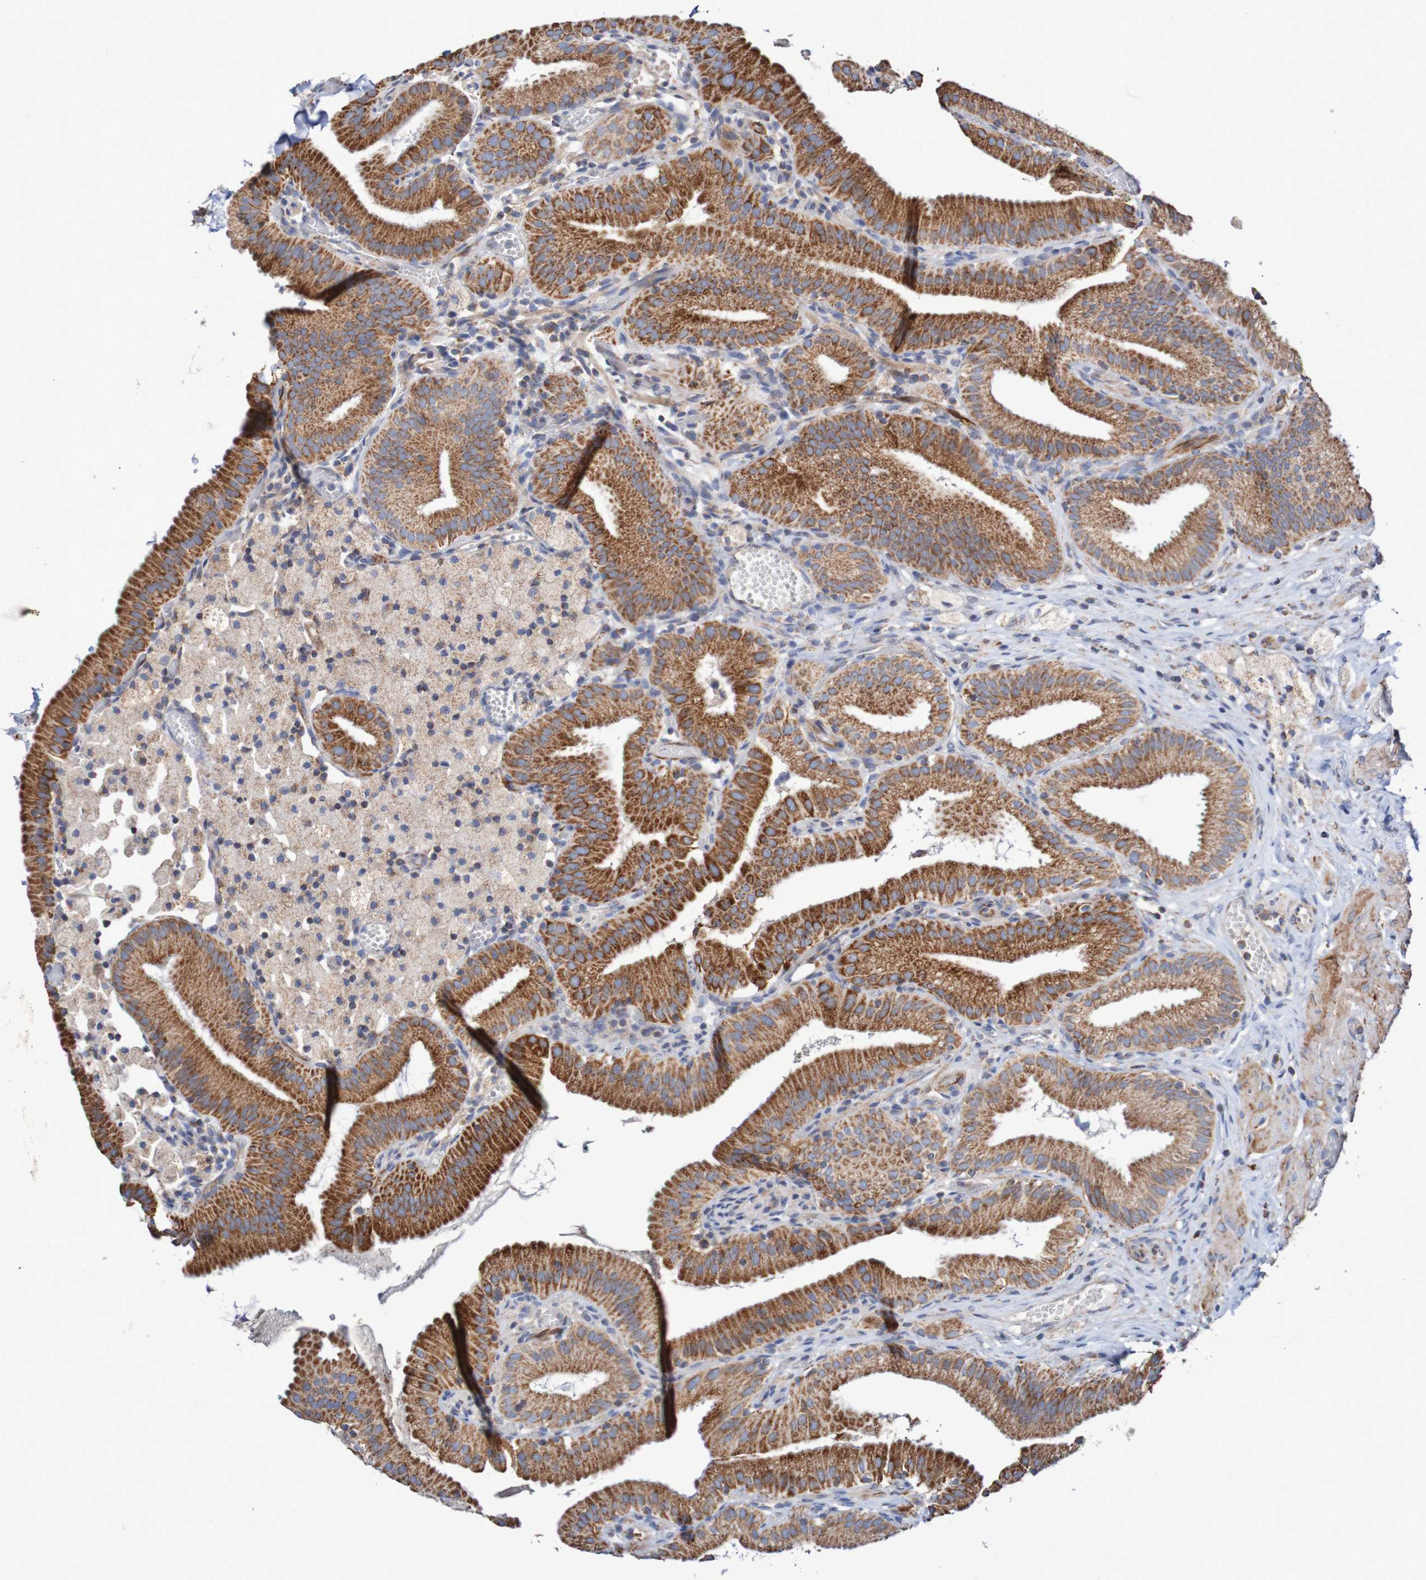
{"staining": {"intensity": "strong", "quantity": ">75%", "location": "cytoplasmic/membranous"}, "tissue": "gallbladder", "cell_type": "Glandular cells", "image_type": "normal", "snomed": [{"axis": "morphology", "description": "Normal tissue, NOS"}, {"axis": "topography", "description": "Gallbladder"}], "caption": "Immunohistochemistry (IHC) micrograph of normal gallbladder: human gallbladder stained using IHC exhibits high levels of strong protein expression localized specifically in the cytoplasmic/membranous of glandular cells, appearing as a cytoplasmic/membranous brown color.", "gene": "MMEL1", "patient": {"sex": "male", "age": 54}}